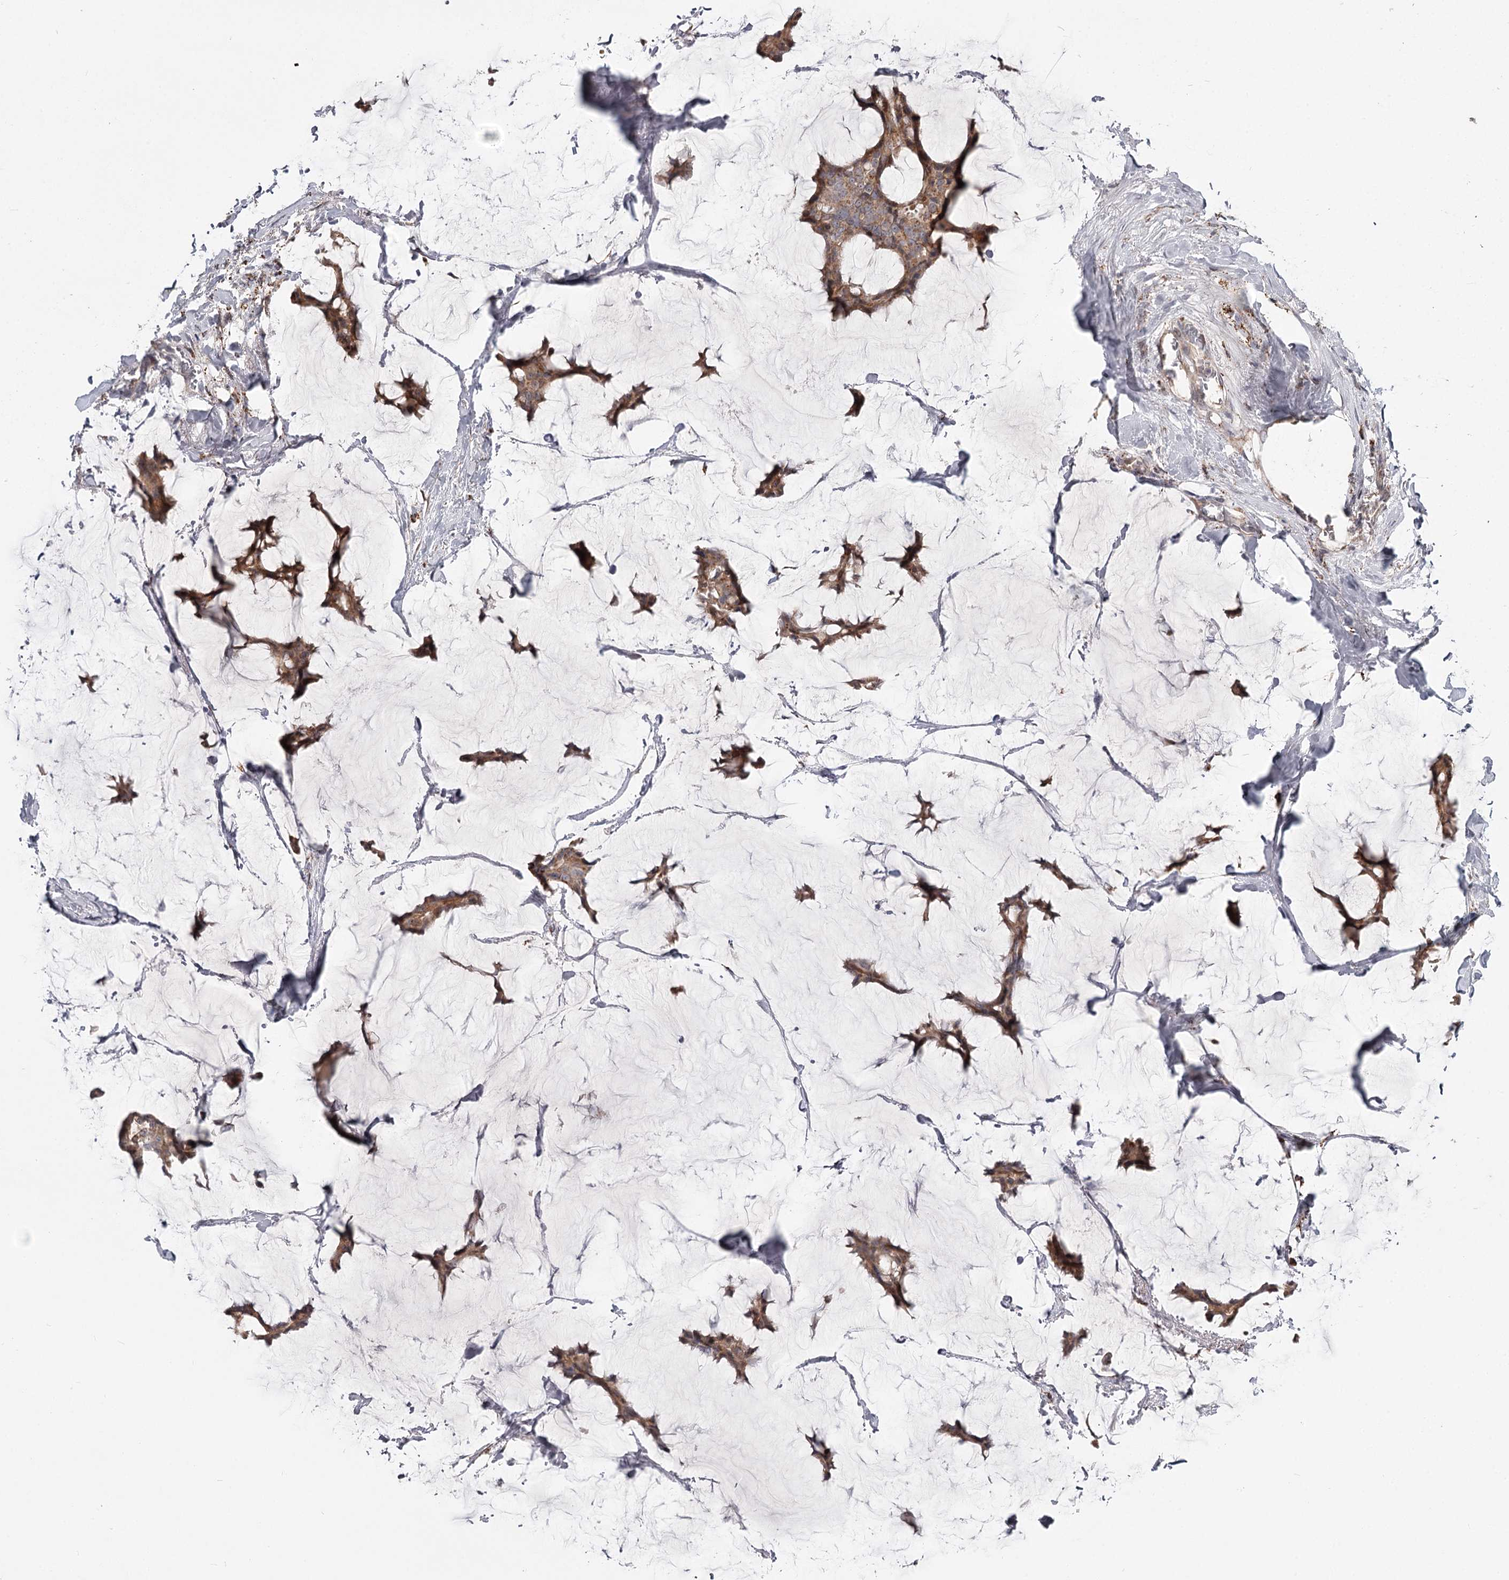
{"staining": {"intensity": "moderate", "quantity": ">75%", "location": "cytoplasmic/membranous"}, "tissue": "breast cancer", "cell_type": "Tumor cells", "image_type": "cancer", "snomed": [{"axis": "morphology", "description": "Duct carcinoma"}, {"axis": "topography", "description": "Breast"}], "caption": "The micrograph displays immunohistochemical staining of breast cancer. There is moderate cytoplasmic/membranous expression is seen in approximately >75% of tumor cells.", "gene": "CDC123", "patient": {"sex": "female", "age": 93}}